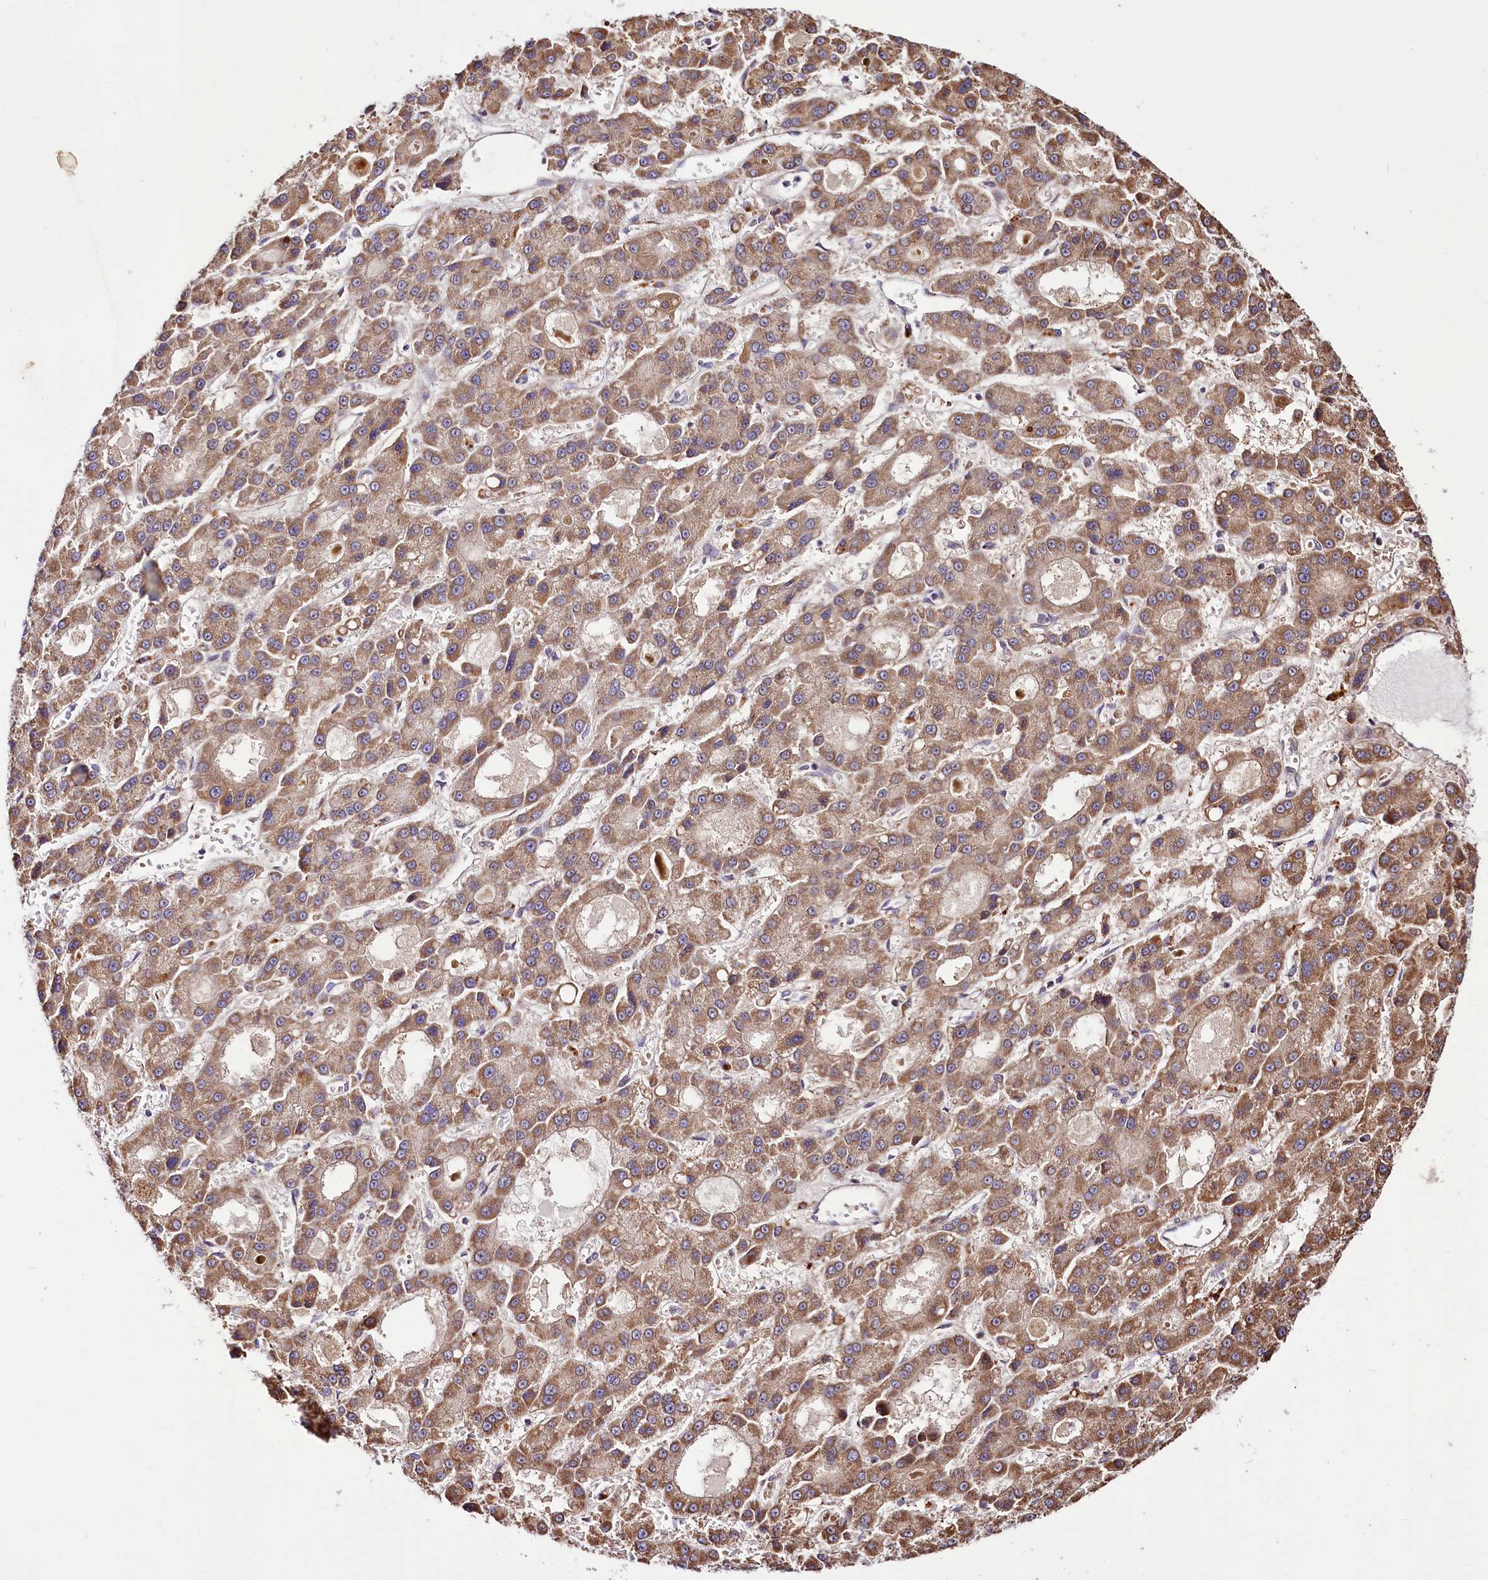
{"staining": {"intensity": "moderate", "quantity": ">75%", "location": "cytoplasmic/membranous"}, "tissue": "liver cancer", "cell_type": "Tumor cells", "image_type": "cancer", "snomed": [{"axis": "morphology", "description": "Carcinoma, Hepatocellular, NOS"}, {"axis": "topography", "description": "Liver"}], "caption": "Moderate cytoplasmic/membranous positivity for a protein is seen in approximately >75% of tumor cells of liver cancer (hepatocellular carcinoma) using IHC.", "gene": "ST7", "patient": {"sex": "male", "age": 70}}